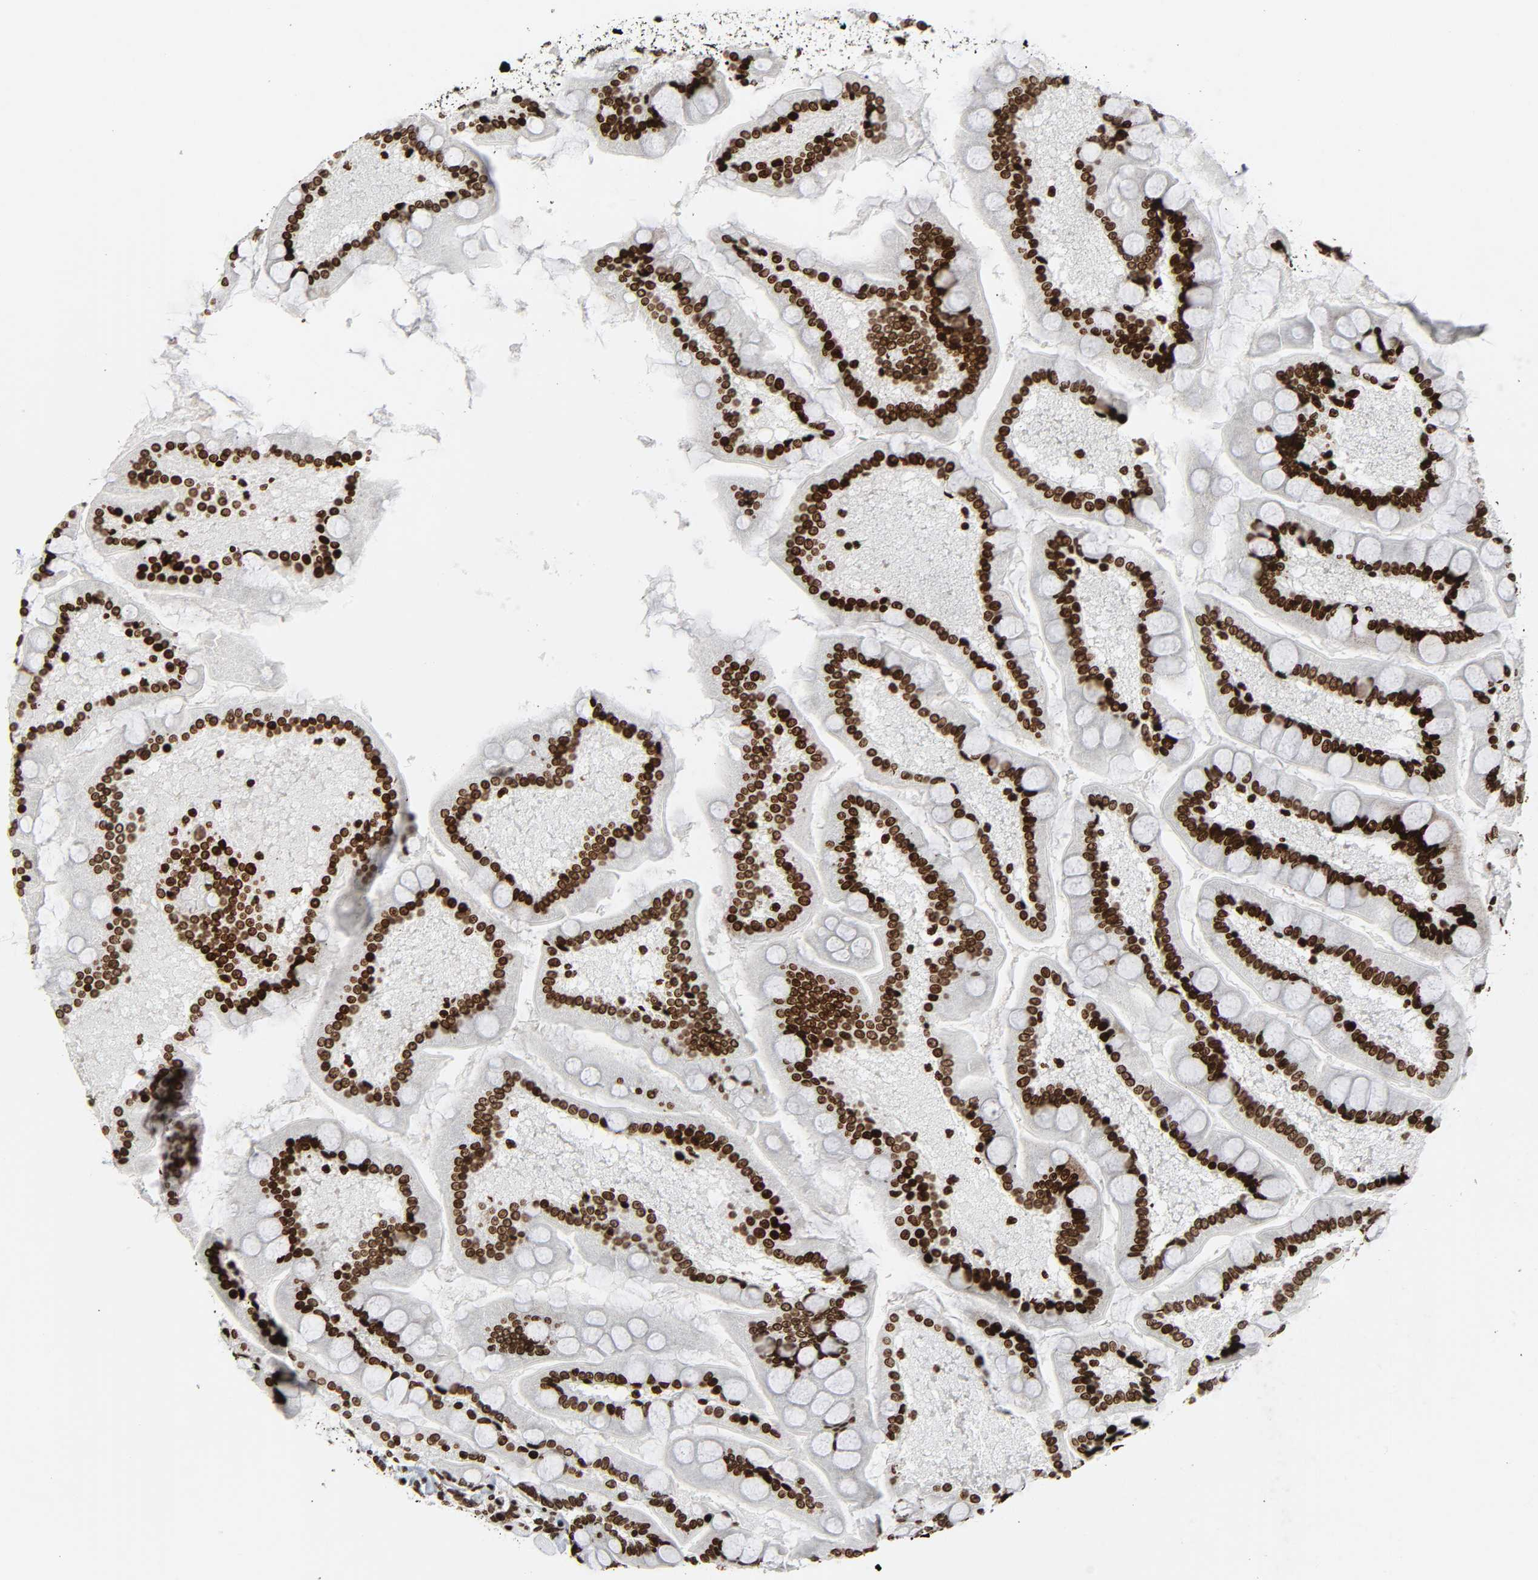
{"staining": {"intensity": "strong", "quantity": ">75%", "location": "nuclear"}, "tissue": "small intestine", "cell_type": "Glandular cells", "image_type": "normal", "snomed": [{"axis": "morphology", "description": "Normal tissue, NOS"}, {"axis": "topography", "description": "Small intestine"}], "caption": "Brown immunohistochemical staining in unremarkable human small intestine reveals strong nuclear positivity in about >75% of glandular cells.", "gene": "RXRA", "patient": {"sex": "male", "age": 41}}